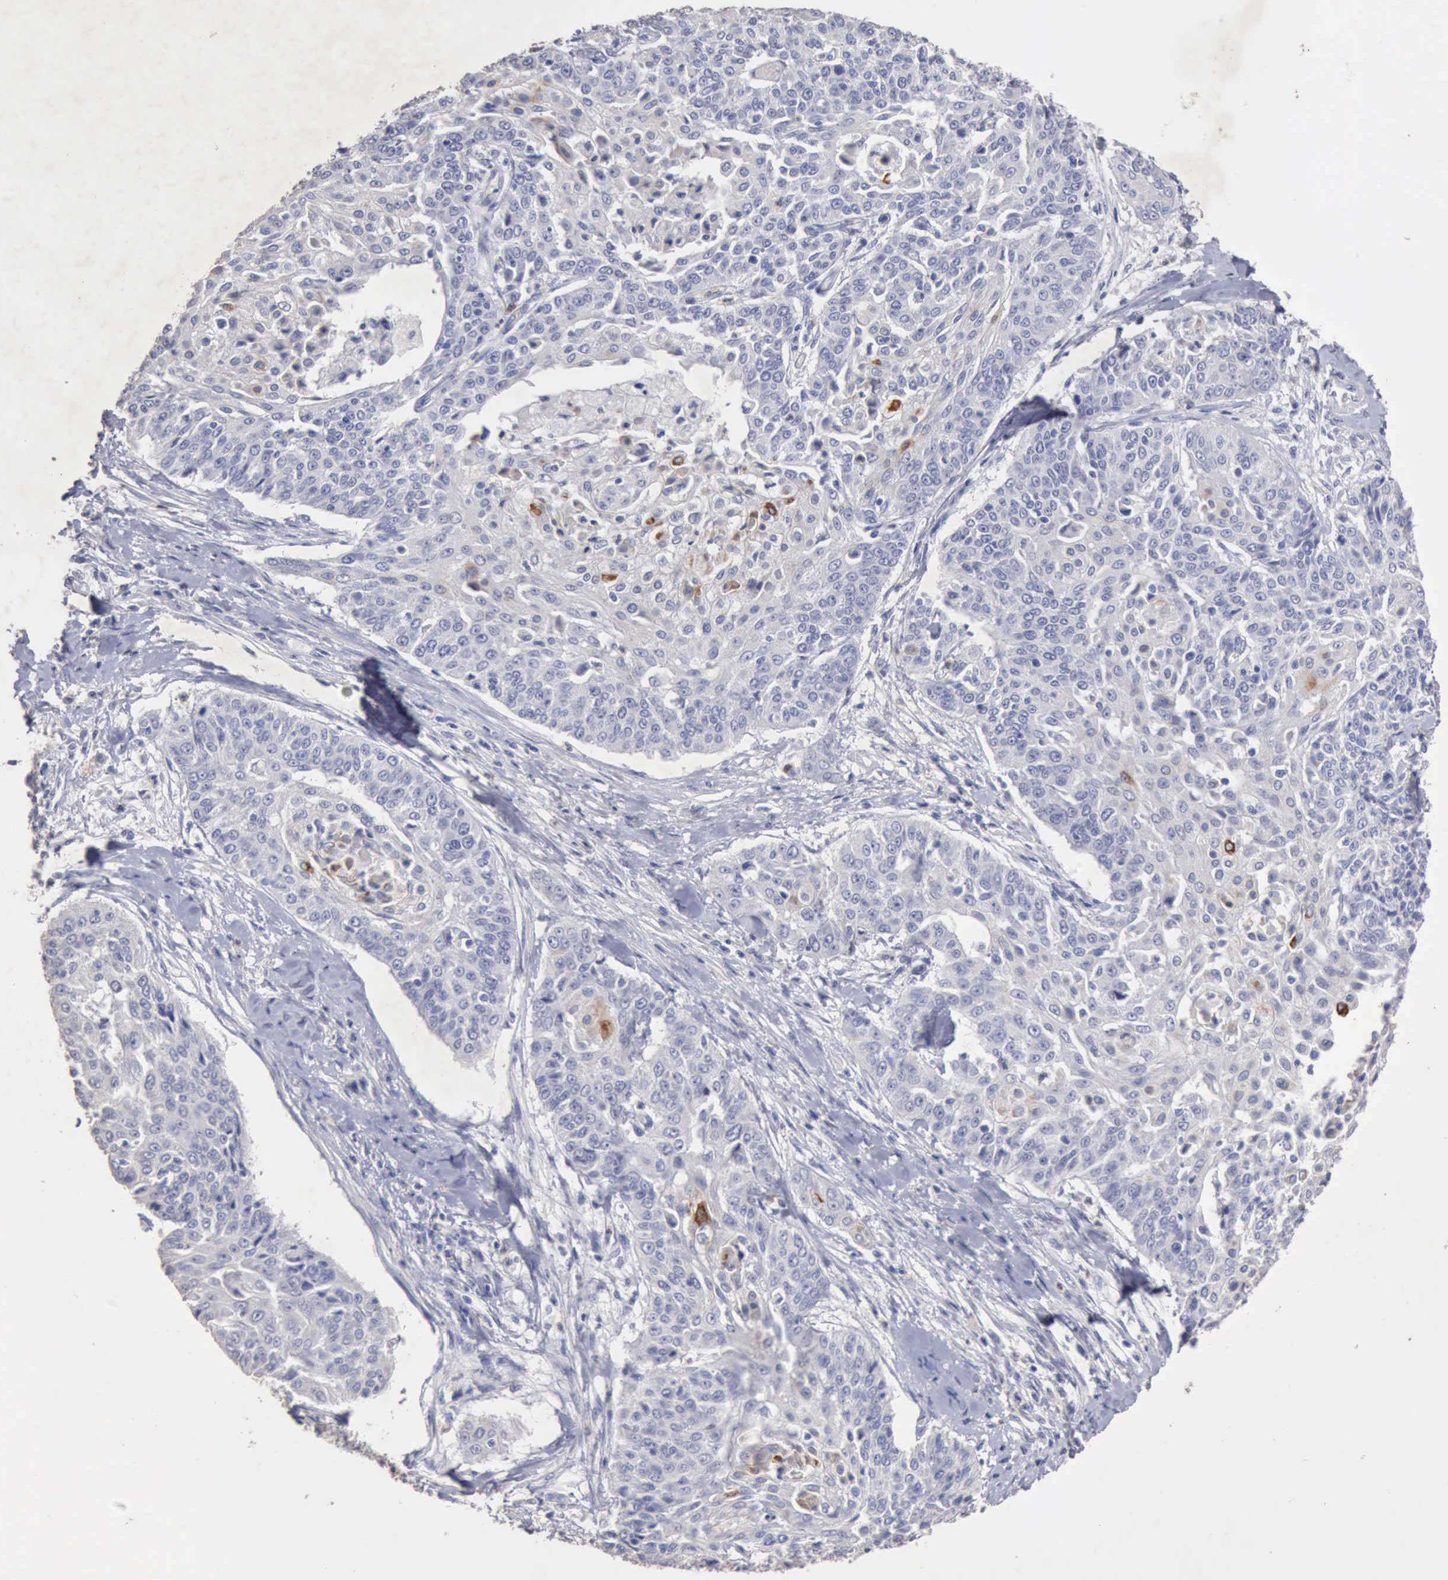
{"staining": {"intensity": "negative", "quantity": "none", "location": "none"}, "tissue": "cervical cancer", "cell_type": "Tumor cells", "image_type": "cancer", "snomed": [{"axis": "morphology", "description": "Squamous cell carcinoma, NOS"}, {"axis": "topography", "description": "Cervix"}], "caption": "The photomicrograph shows no significant staining in tumor cells of squamous cell carcinoma (cervical).", "gene": "KRT6B", "patient": {"sex": "female", "age": 64}}